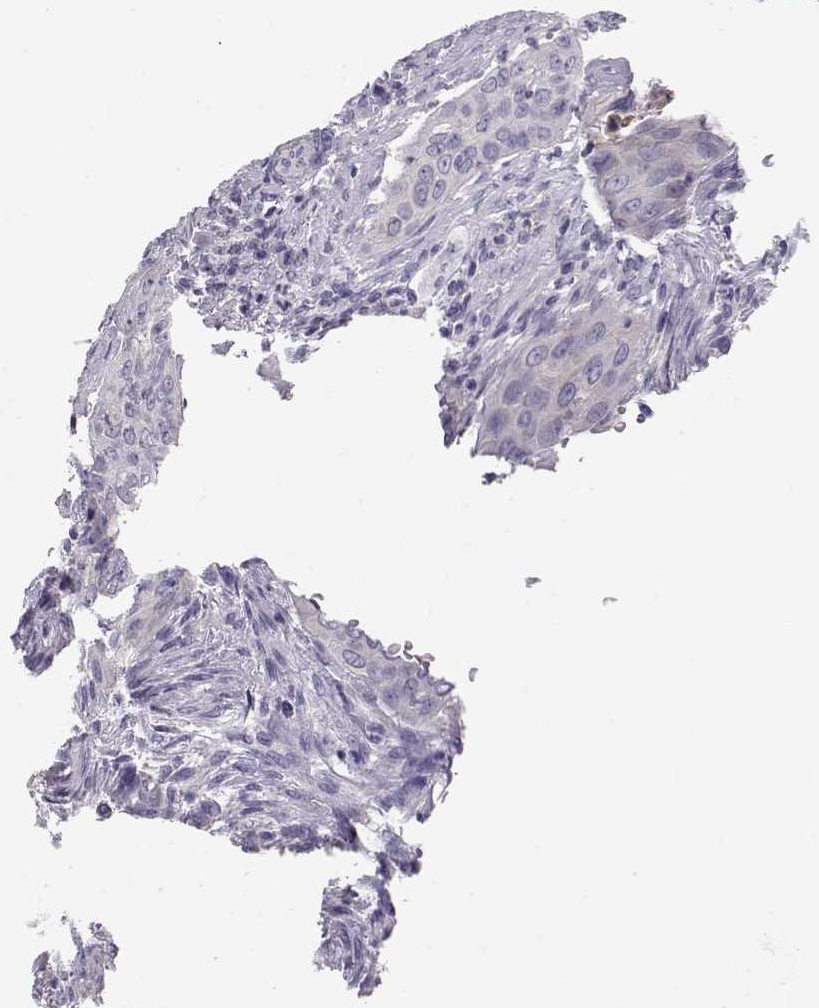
{"staining": {"intensity": "negative", "quantity": "none", "location": "none"}, "tissue": "urothelial cancer", "cell_type": "Tumor cells", "image_type": "cancer", "snomed": [{"axis": "morphology", "description": "Urothelial carcinoma, High grade"}, {"axis": "topography", "description": "Urinary bladder"}], "caption": "This is an immunohistochemistry (IHC) photomicrograph of urothelial cancer. There is no staining in tumor cells.", "gene": "GPR26", "patient": {"sex": "male", "age": 82}}